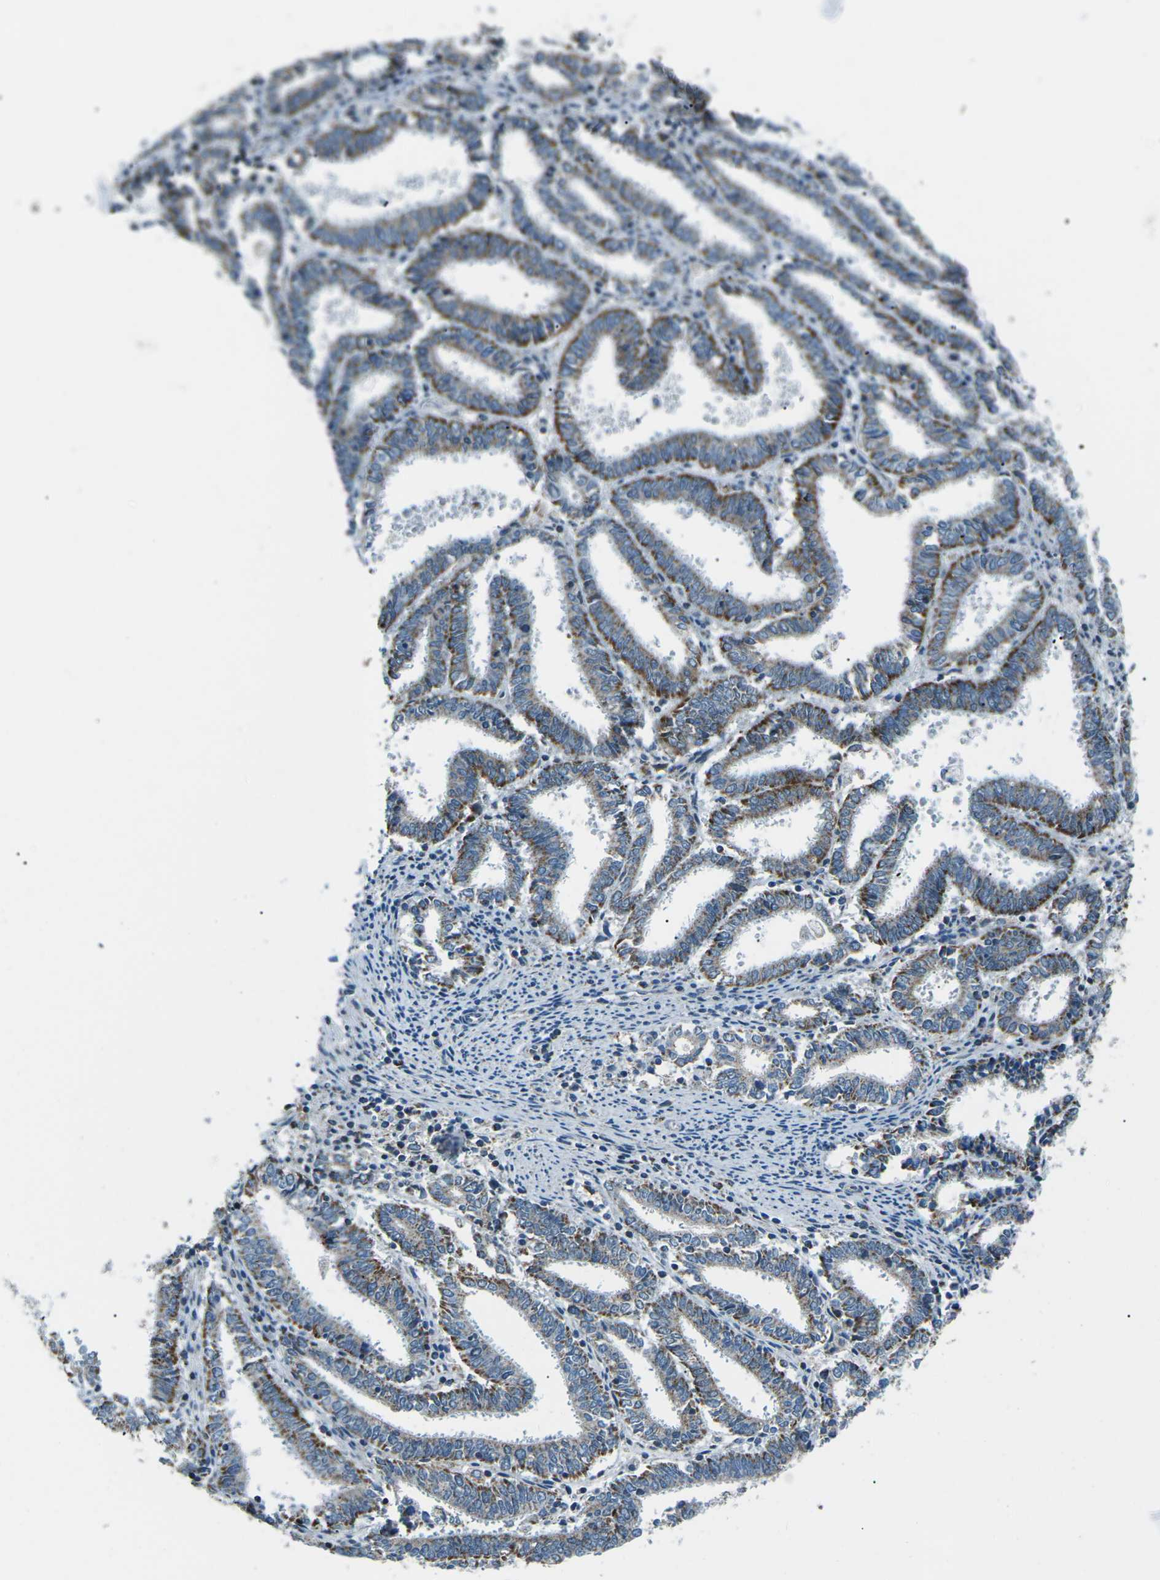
{"staining": {"intensity": "strong", "quantity": ">75%", "location": "cytoplasmic/membranous"}, "tissue": "endometrial cancer", "cell_type": "Tumor cells", "image_type": "cancer", "snomed": [{"axis": "morphology", "description": "Adenocarcinoma, NOS"}, {"axis": "topography", "description": "Uterus"}], "caption": "The micrograph displays a brown stain indicating the presence of a protein in the cytoplasmic/membranous of tumor cells in endometrial cancer. The protein is shown in brown color, while the nuclei are stained blue.", "gene": "RFESD", "patient": {"sex": "female", "age": 83}}